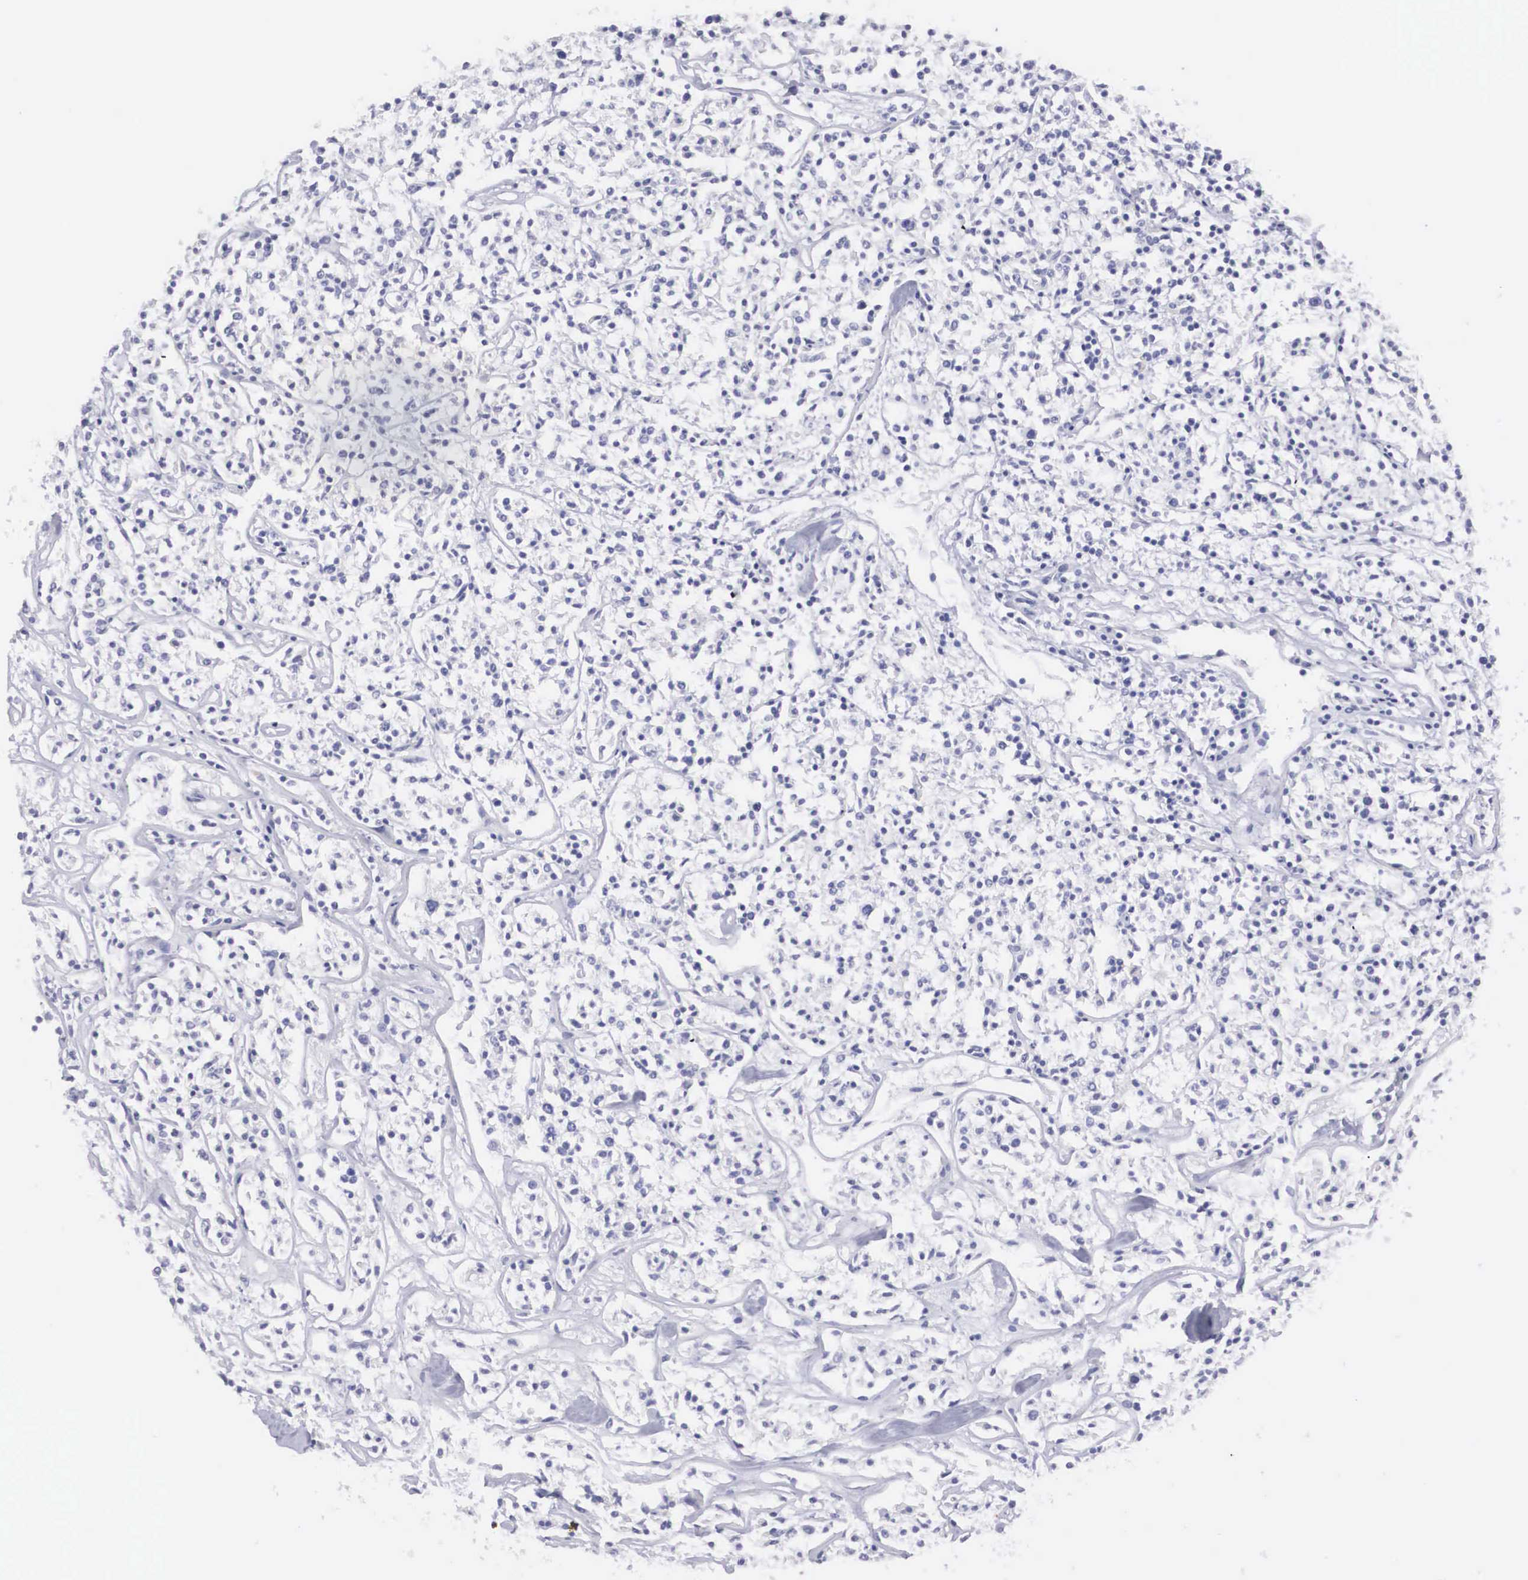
{"staining": {"intensity": "negative", "quantity": "none", "location": "none"}, "tissue": "lymphoma", "cell_type": "Tumor cells", "image_type": "cancer", "snomed": [{"axis": "morphology", "description": "Malignant lymphoma, non-Hodgkin's type, Low grade"}, {"axis": "topography", "description": "Small intestine"}], "caption": "Immunohistochemistry photomicrograph of malignant lymphoma, non-Hodgkin's type (low-grade) stained for a protein (brown), which displays no expression in tumor cells.", "gene": "ARMCX3", "patient": {"sex": "female", "age": 59}}